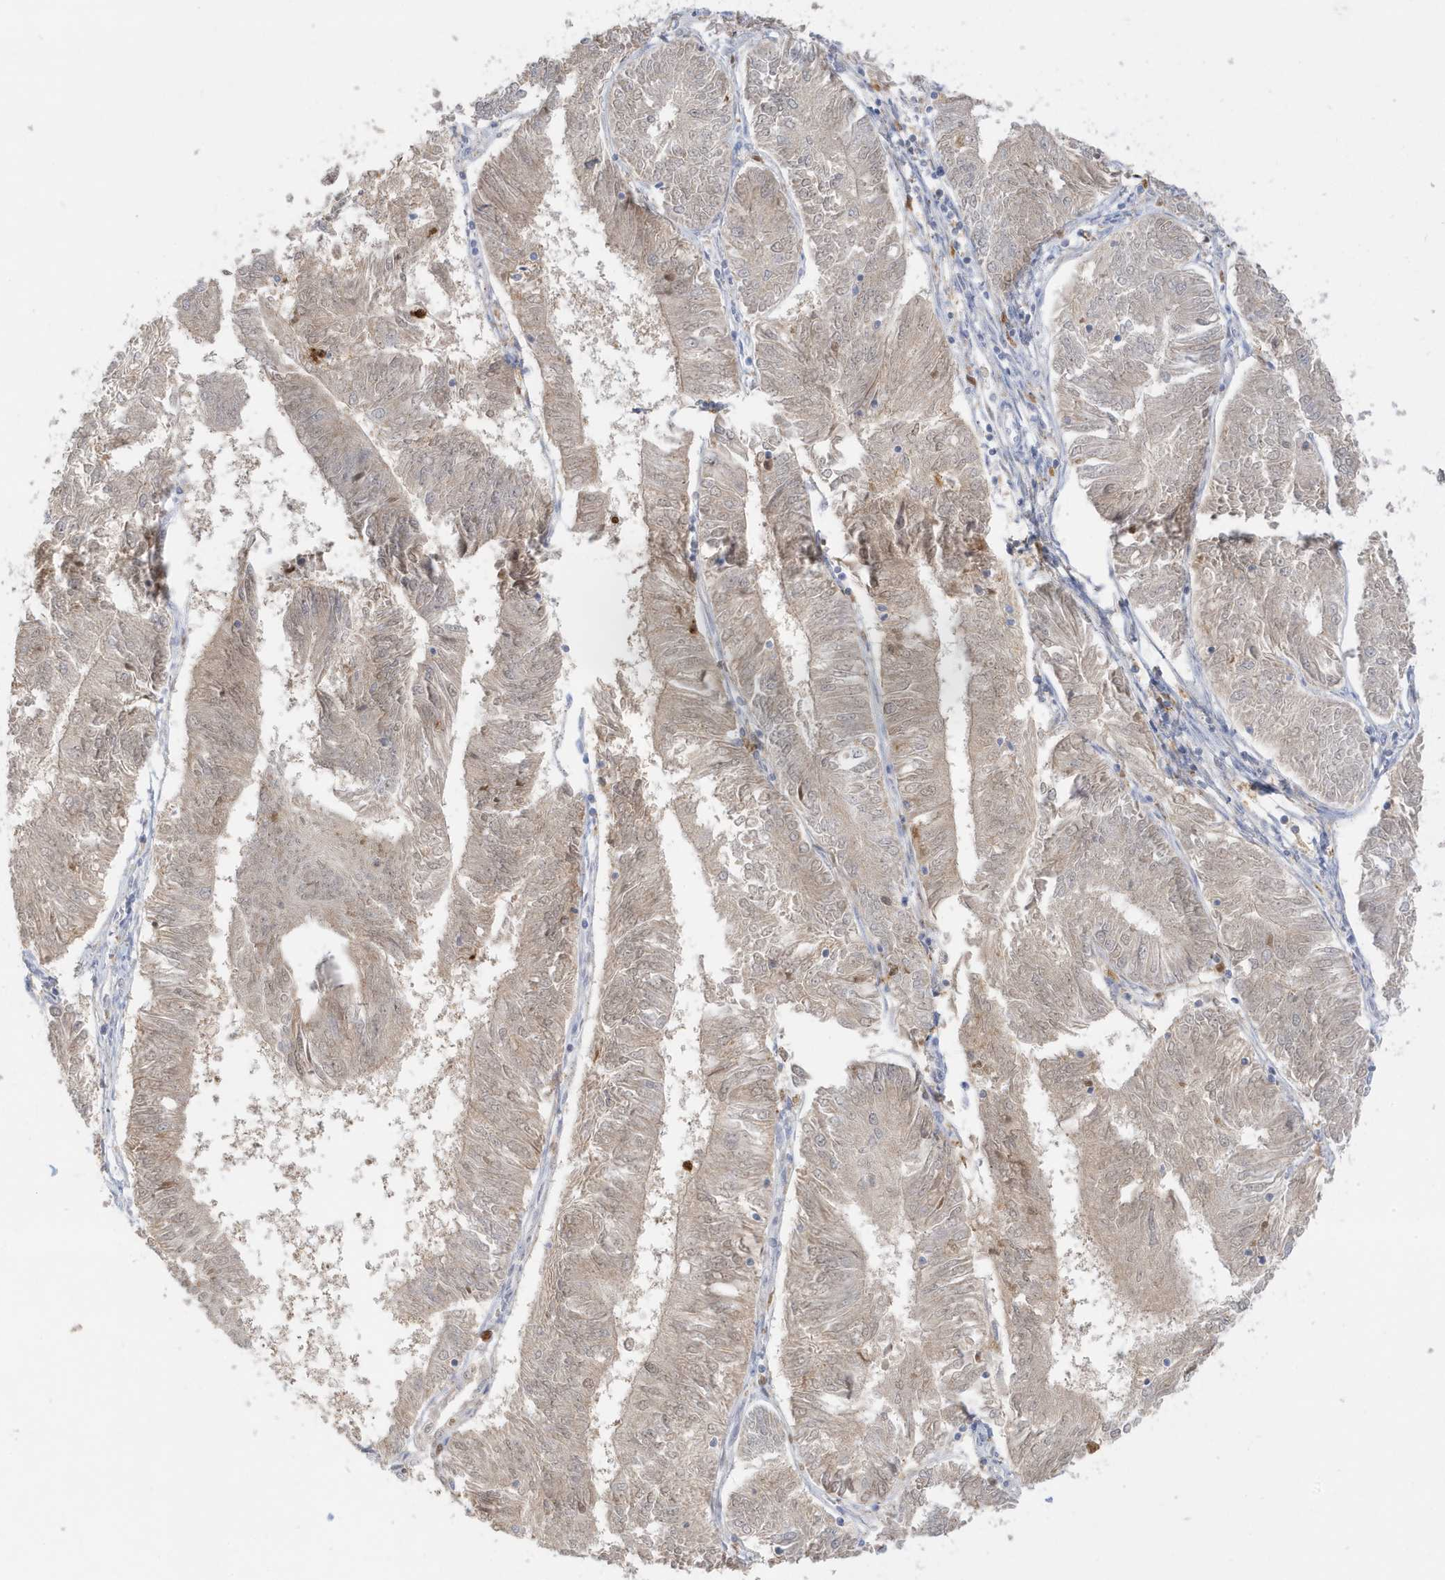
{"staining": {"intensity": "weak", "quantity": "<25%", "location": "nuclear"}, "tissue": "endometrial cancer", "cell_type": "Tumor cells", "image_type": "cancer", "snomed": [{"axis": "morphology", "description": "Adenocarcinoma, NOS"}, {"axis": "topography", "description": "Endometrium"}], "caption": "Histopathology image shows no protein expression in tumor cells of endometrial adenocarcinoma tissue.", "gene": "GCA", "patient": {"sex": "female", "age": 58}}